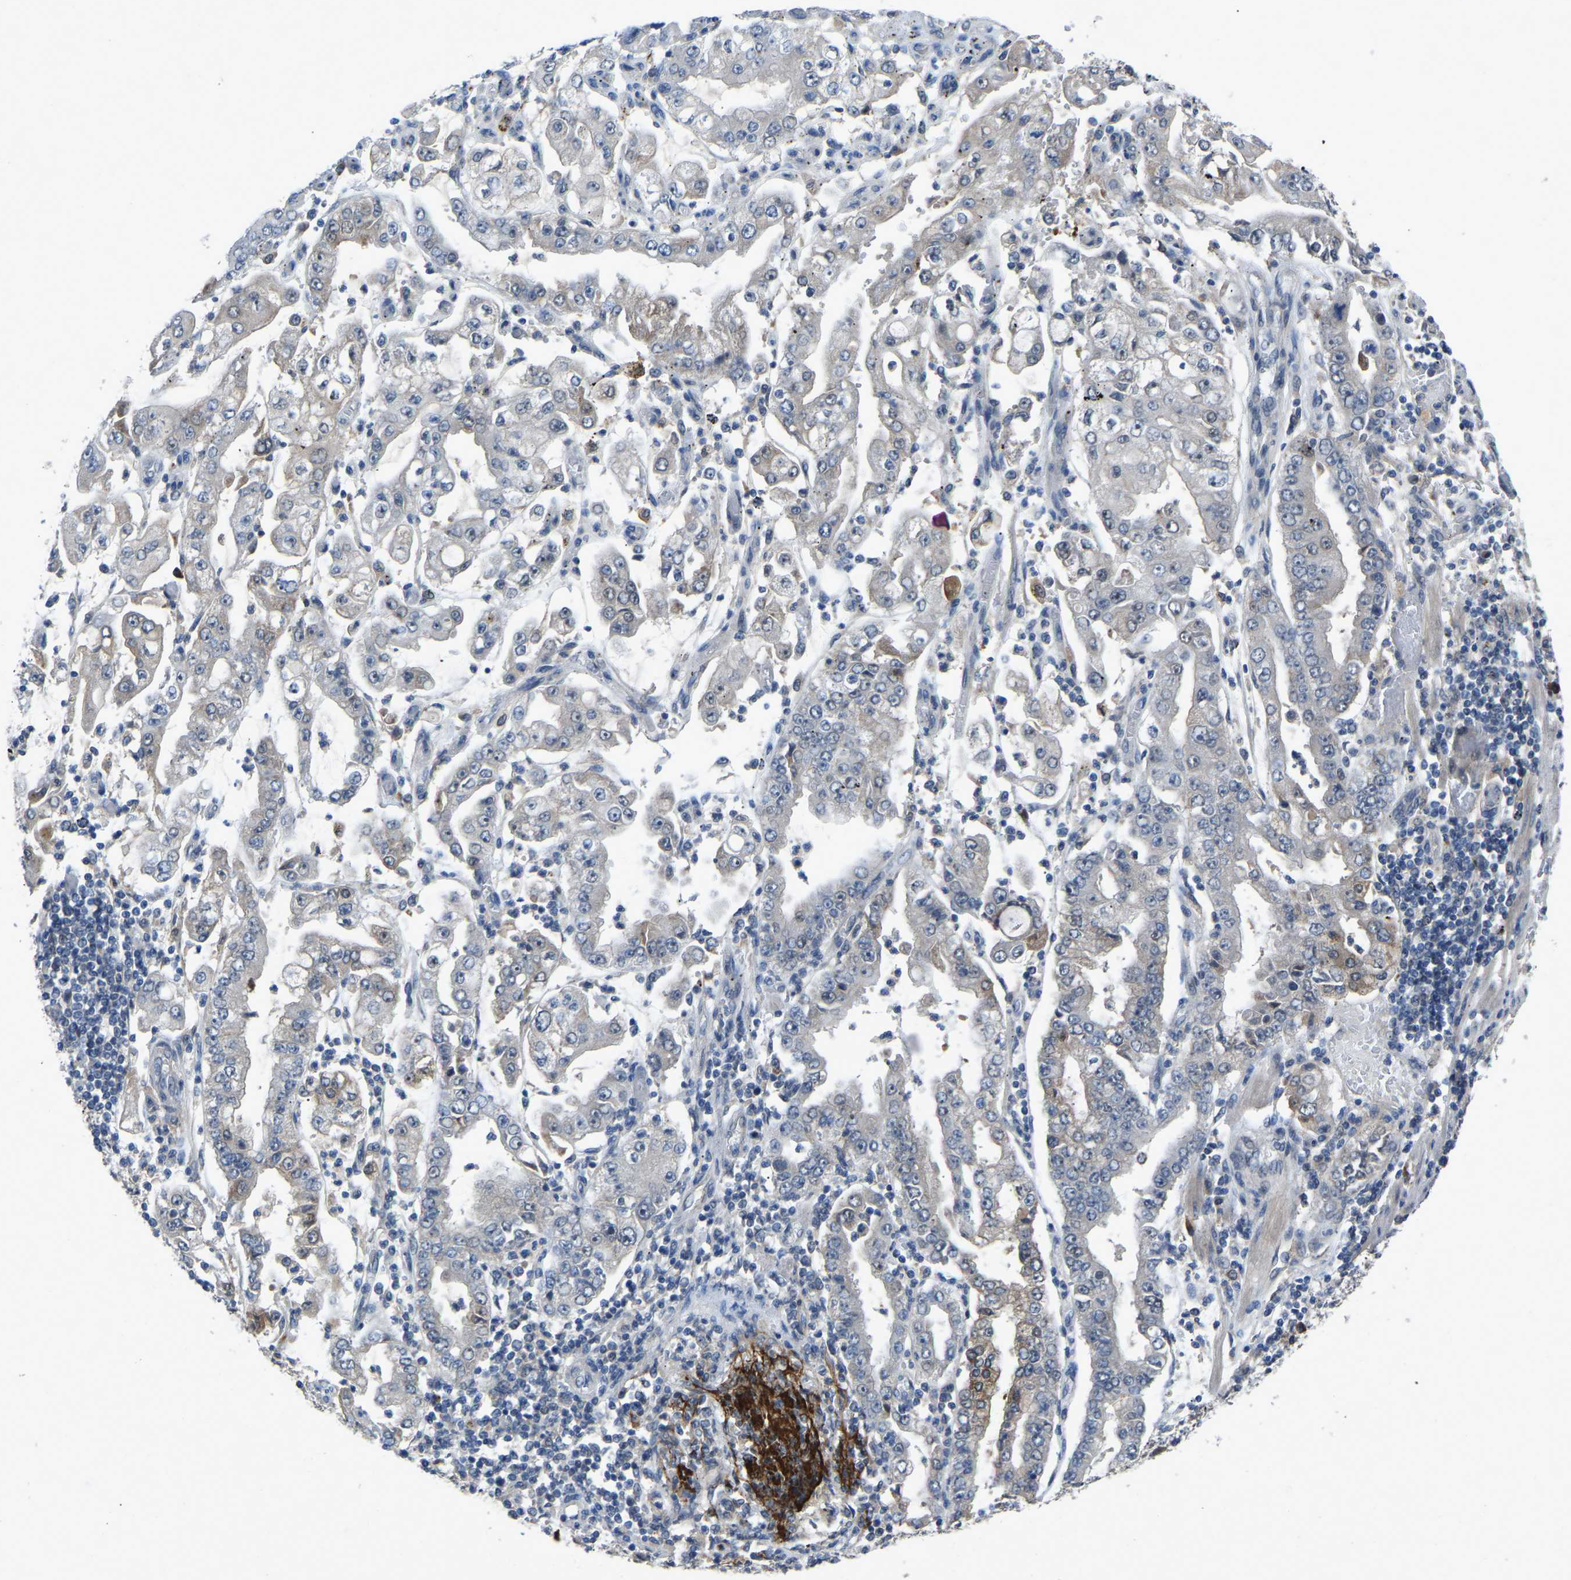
{"staining": {"intensity": "negative", "quantity": "none", "location": "none"}, "tissue": "stomach cancer", "cell_type": "Tumor cells", "image_type": "cancer", "snomed": [{"axis": "morphology", "description": "Adenocarcinoma, NOS"}, {"axis": "topography", "description": "Stomach"}], "caption": "Tumor cells are negative for protein expression in human stomach adenocarcinoma.", "gene": "FHIT", "patient": {"sex": "male", "age": 76}}